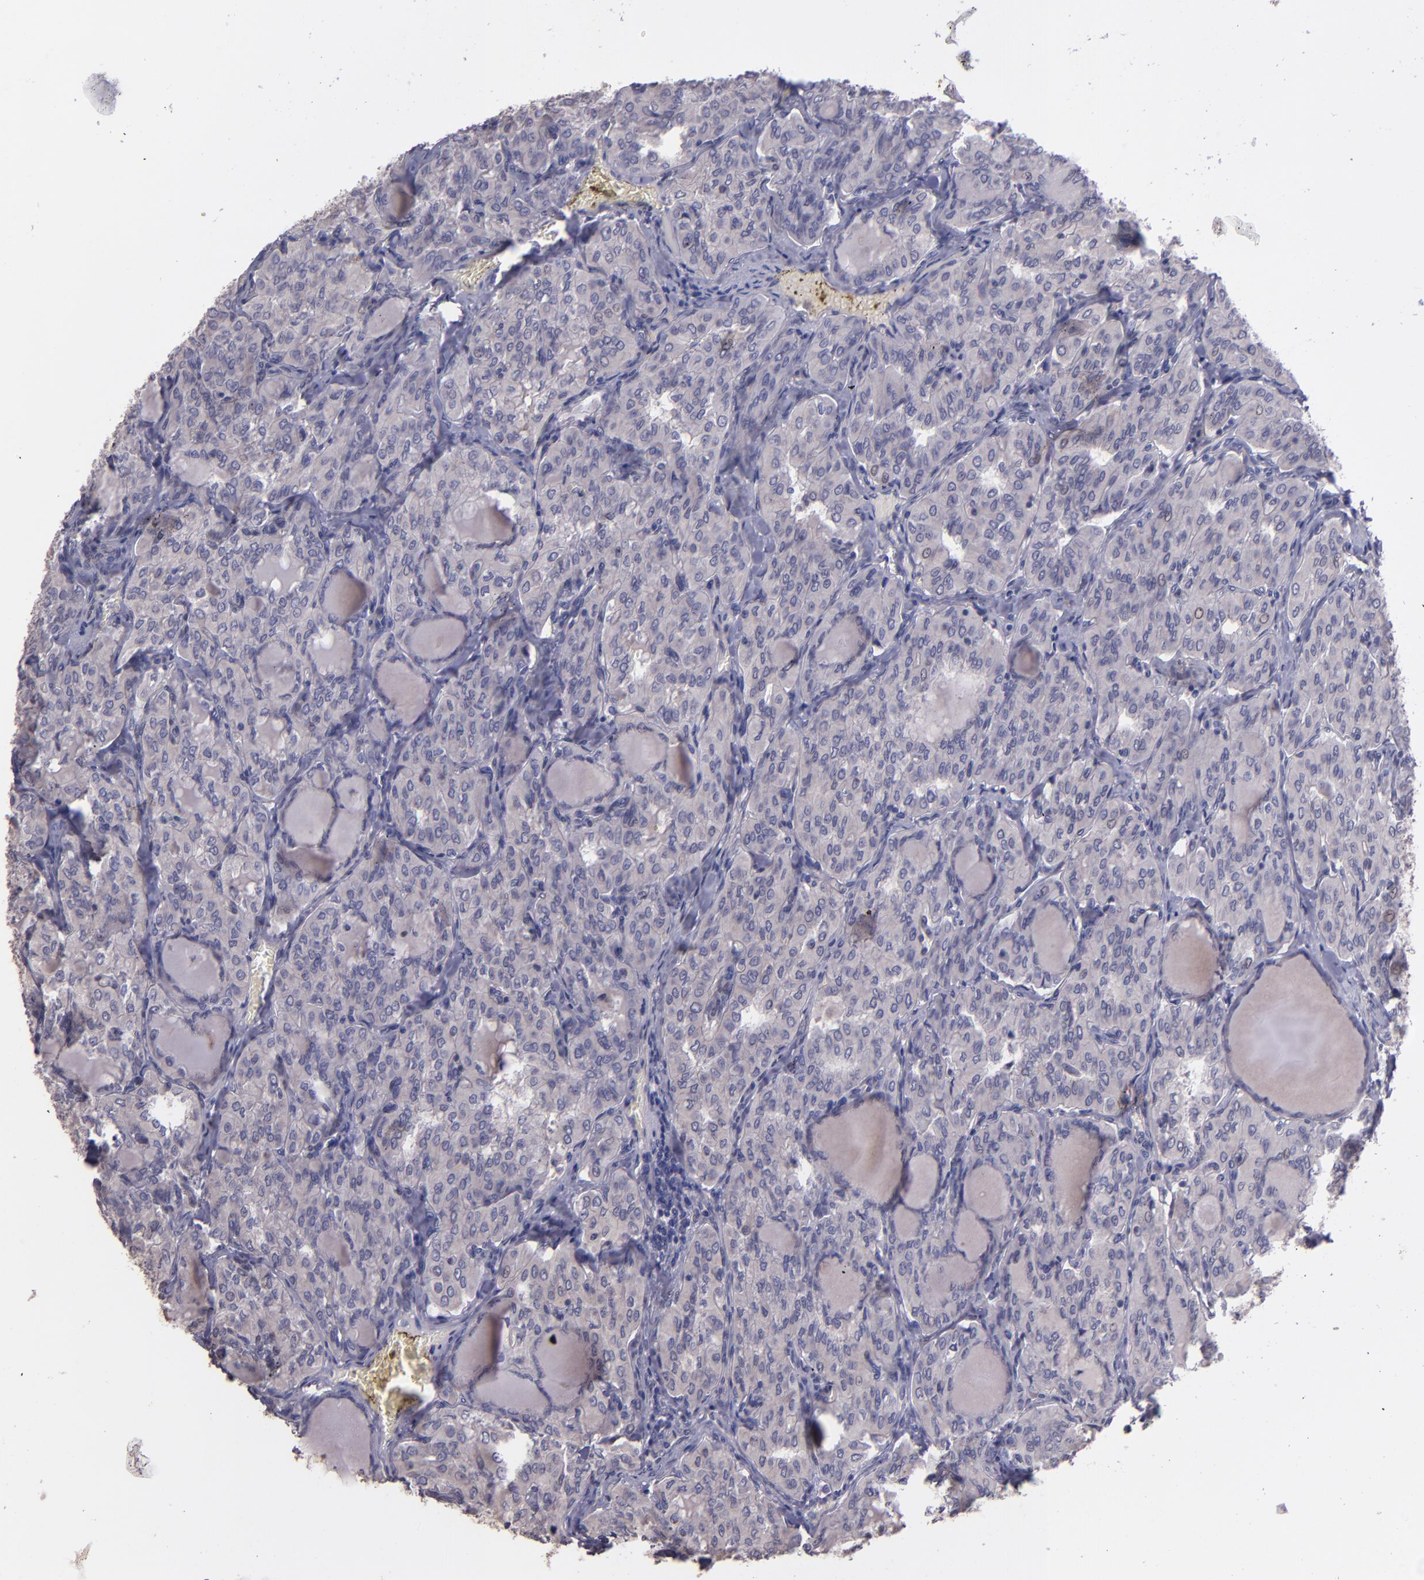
{"staining": {"intensity": "negative", "quantity": "none", "location": "none"}, "tissue": "thyroid cancer", "cell_type": "Tumor cells", "image_type": "cancer", "snomed": [{"axis": "morphology", "description": "Papillary adenocarcinoma, NOS"}, {"axis": "topography", "description": "Thyroid gland"}], "caption": "The photomicrograph shows no significant positivity in tumor cells of thyroid cancer.", "gene": "NUP62CL", "patient": {"sex": "male", "age": 20}}